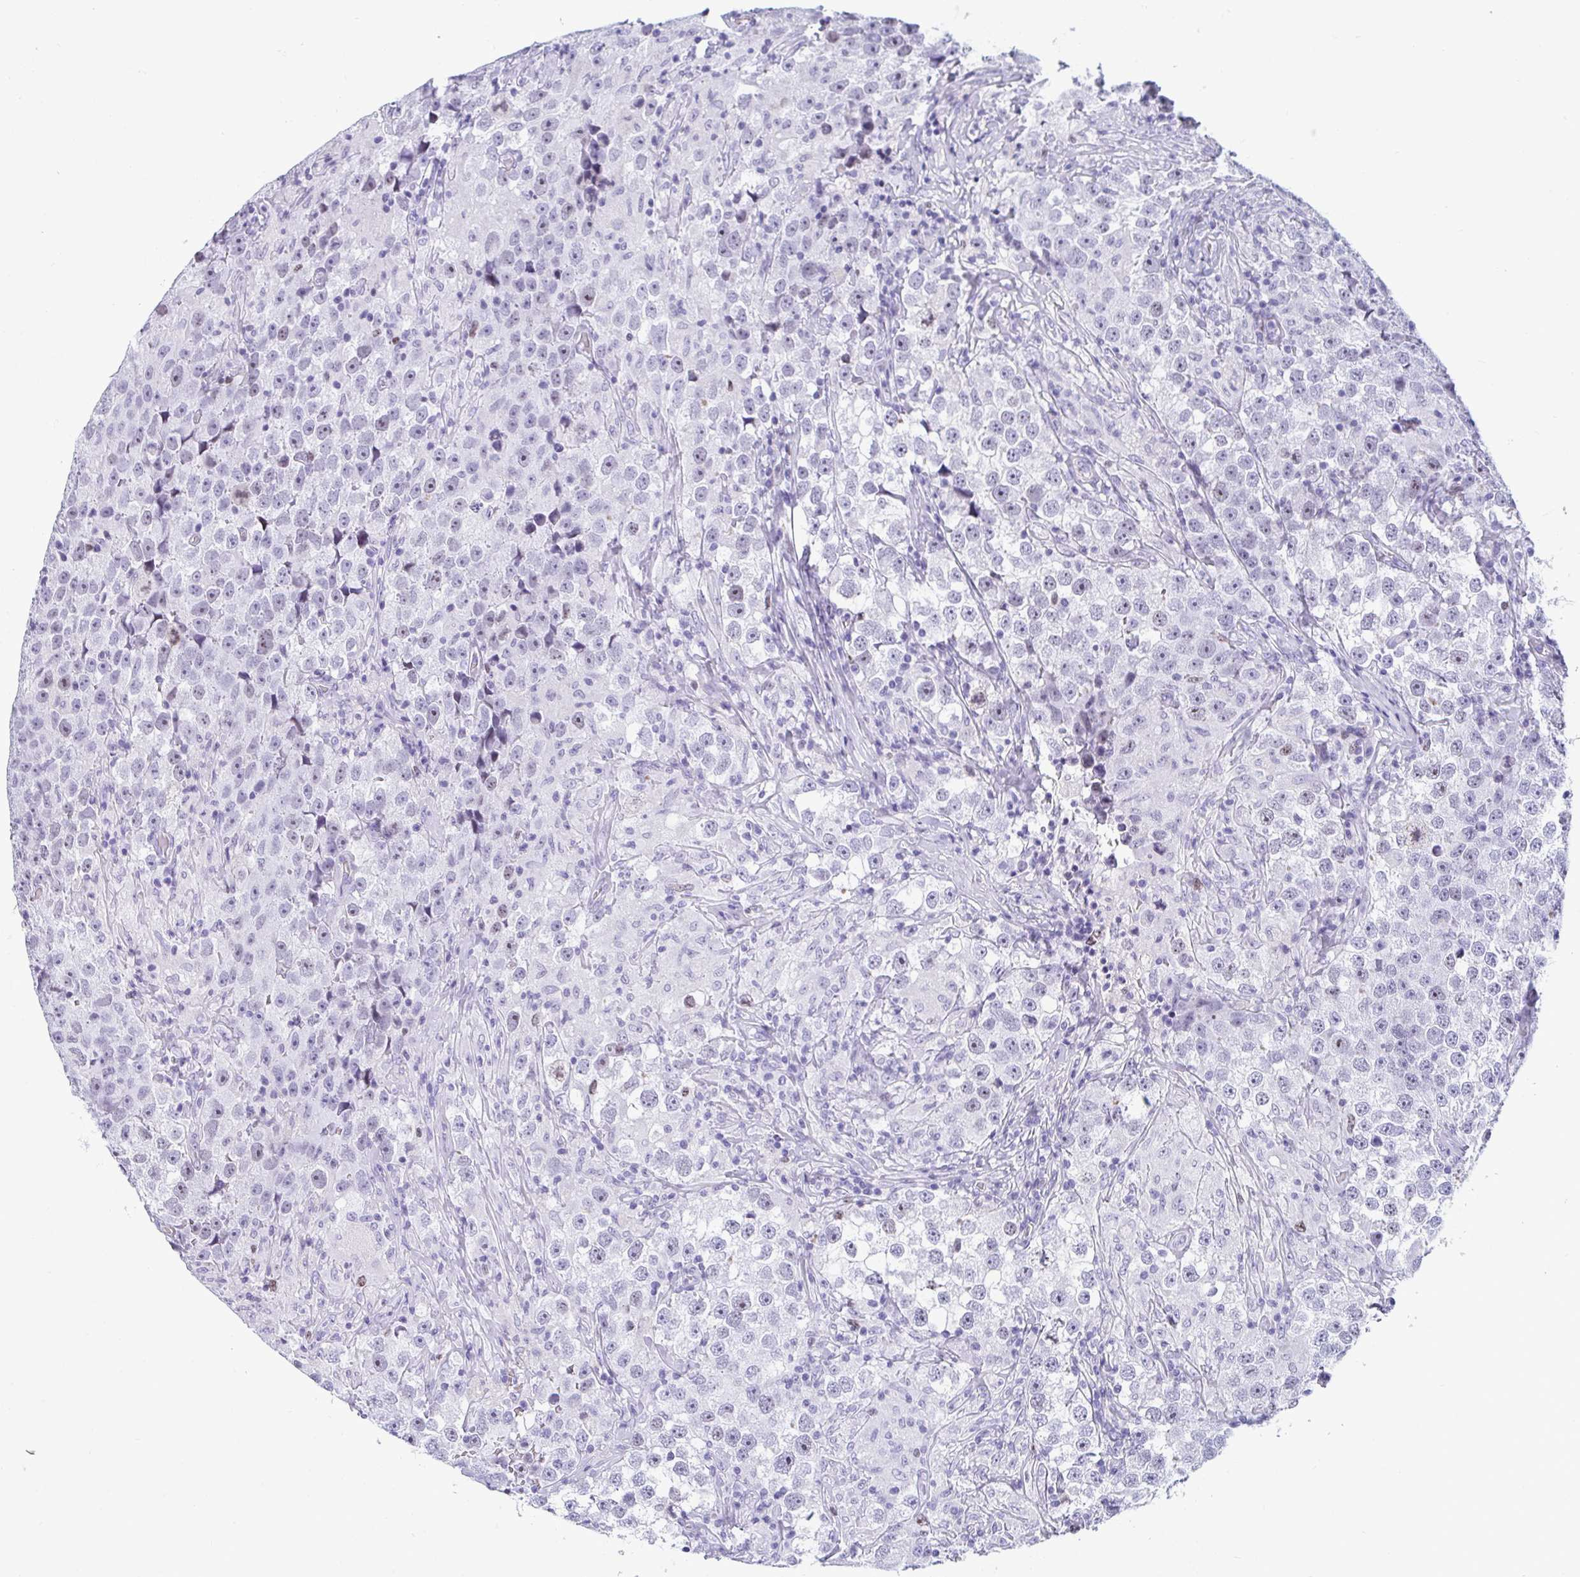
{"staining": {"intensity": "negative", "quantity": "none", "location": "none"}, "tissue": "testis cancer", "cell_type": "Tumor cells", "image_type": "cancer", "snomed": [{"axis": "morphology", "description": "Seminoma, NOS"}, {"axis": "topography", "description": "Testis"}], "caption": "Human seminoma (testis) stained for a protein using IHC displays no expression in tumor cells.", "gene": "SUZ12", "patient": {"sex": "male", "age": 46}}